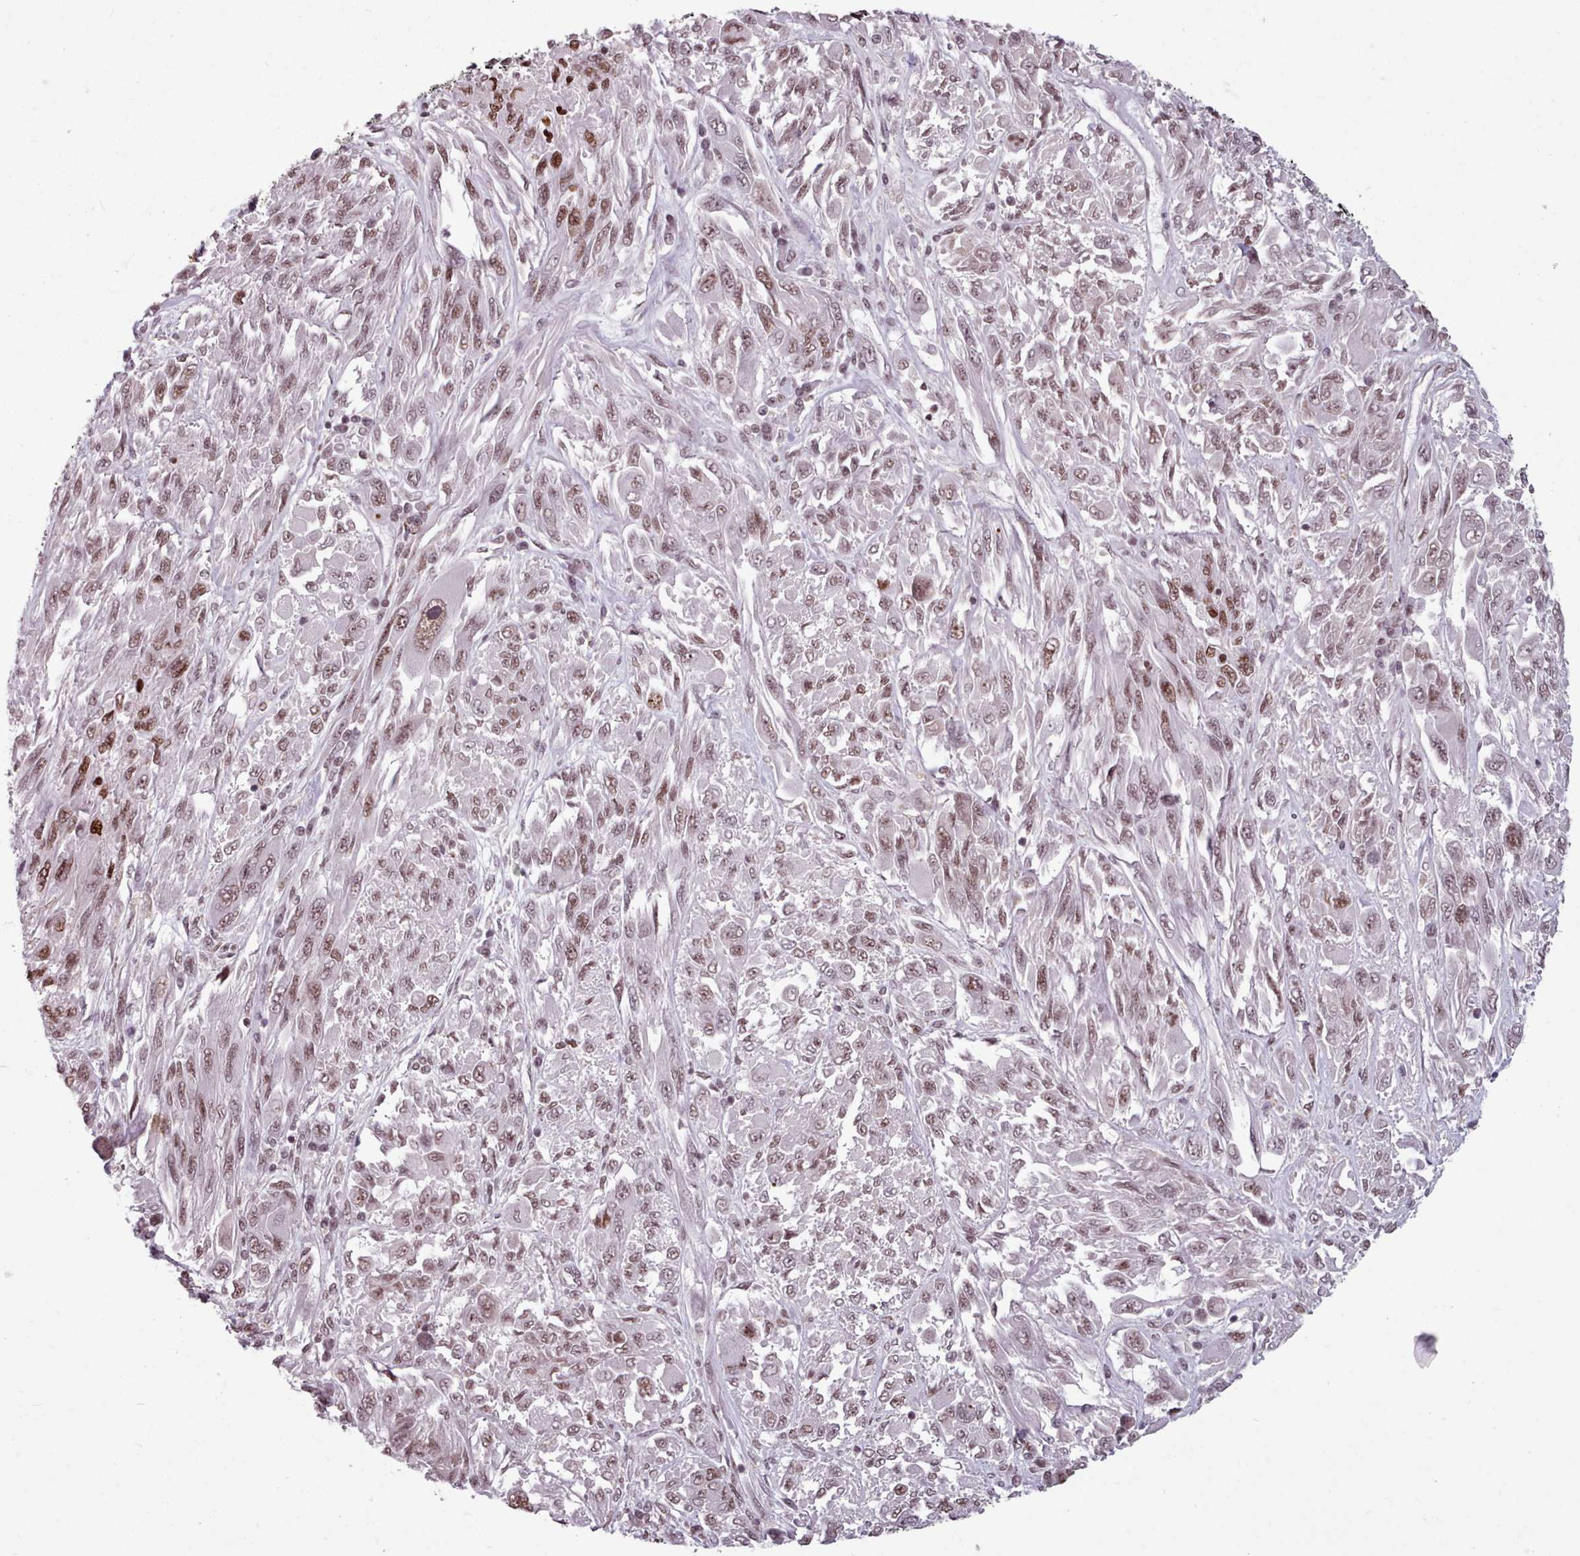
{"staining": {"intensity": "moderate", "quantity": ">75%", "location": "nuclear"}, "tissue": "melanoma", "cell_type": "Tumor cells", "image_type": "cancer", "snomed": [{"axis": "morphology", "description": "Malignant melanoma, NOS"}, {"axis": "topography", "description": "Skin"}], "caption": "Melanoma stained with a protein marker exhibits moderate staining in tumor cells.", "gene": "SRRM1", "patient": {"sex": "female", "age": 91}}